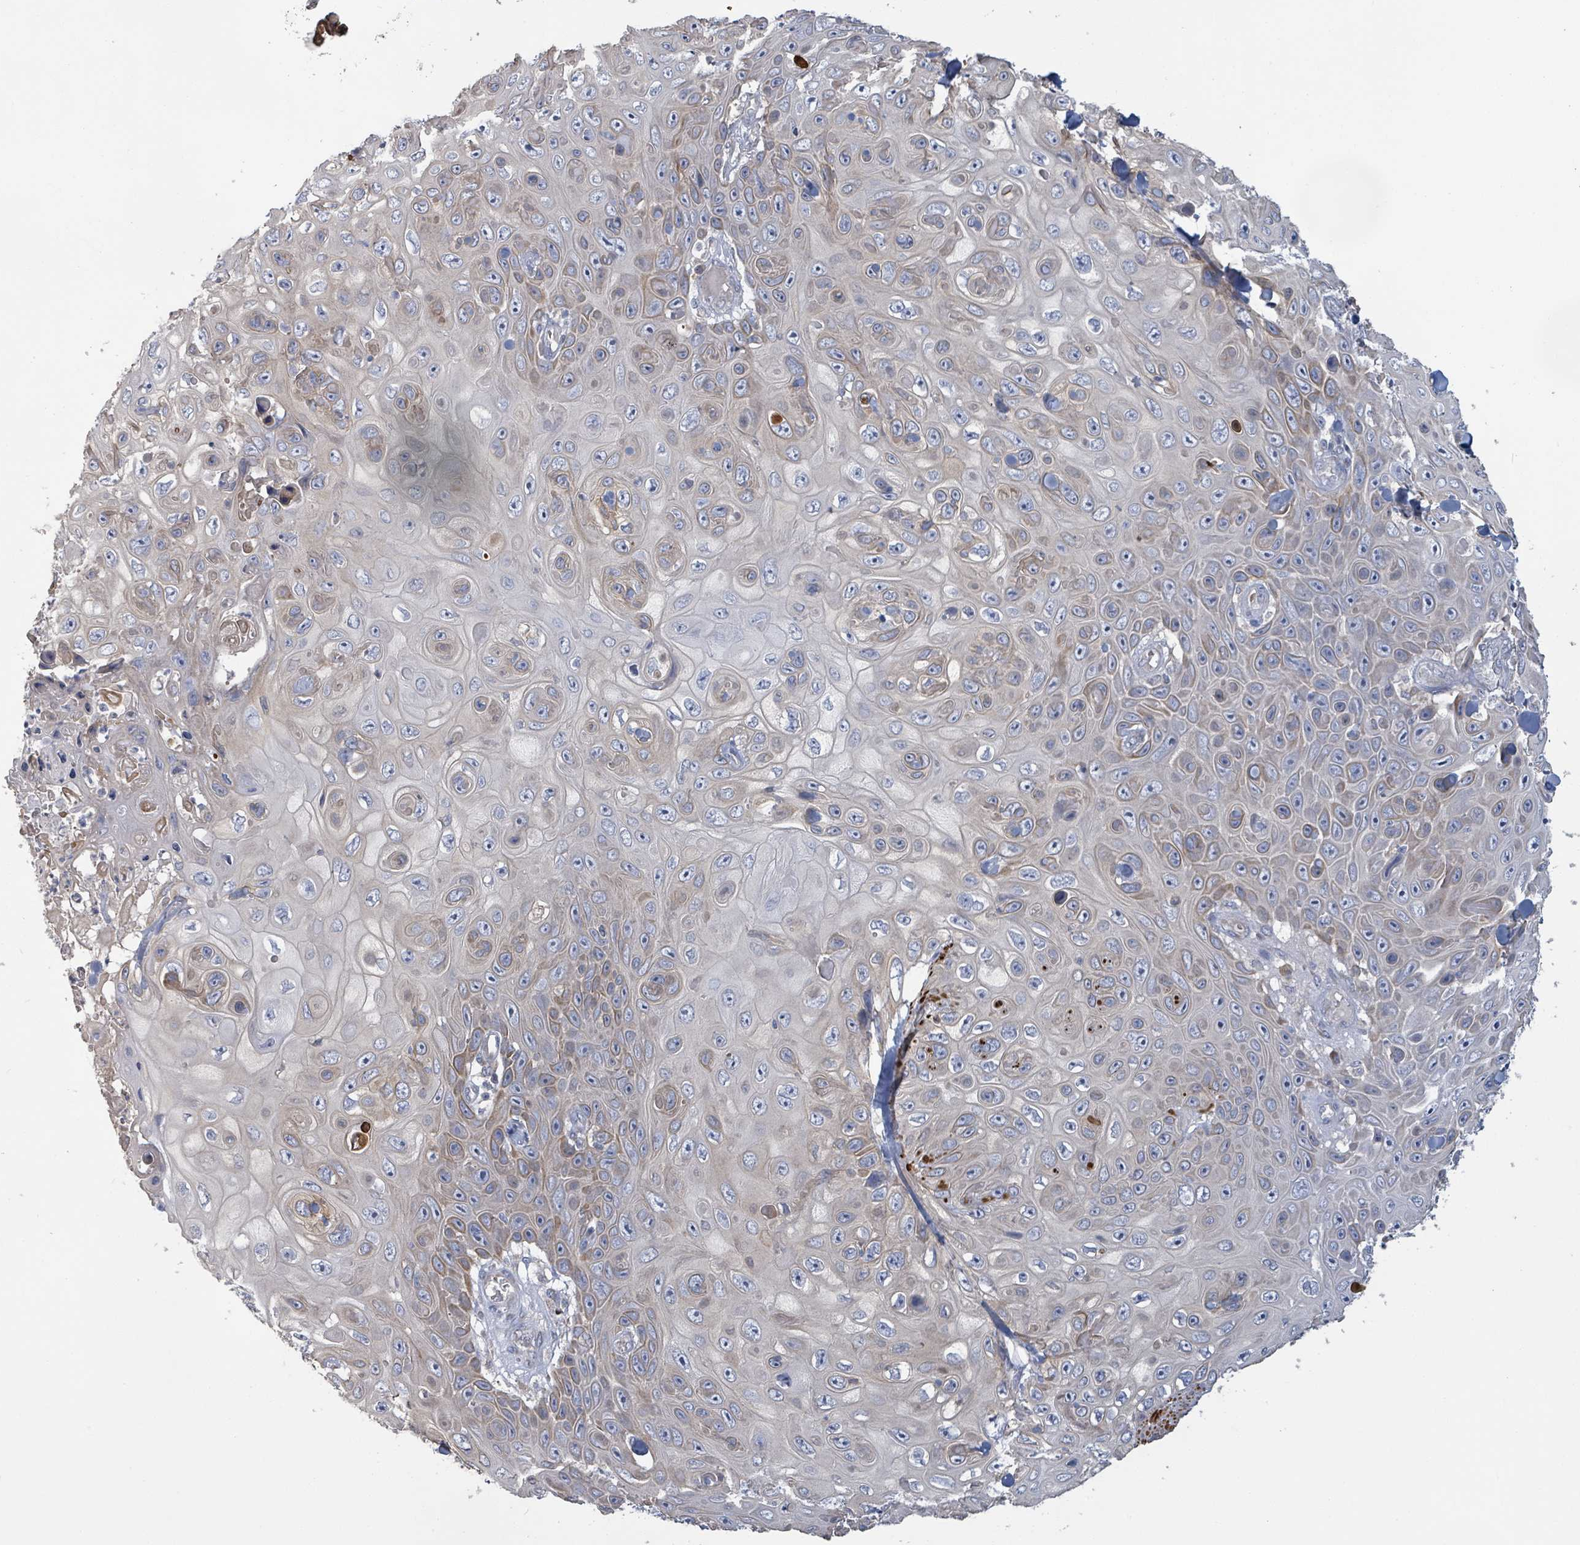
{"staining": {"intensity": "moderate", "quantity": "25%-75%", "location": "cytoplasmic/membranous"}, "tissue": "skin cancer", "cell_type": "Tumor cells", "image_type": "cancer", "snomed": [{"axis": "morphology", "description": "Squamous cell carcinoma, NOS"}, {"axis": "topography", "description": "Skin"}], "caption": "Protein positivity by immunohistochemistry (IHC) reveals moderate cytoplasmic/membranous positivity in approximately 25%-75% of tumor cells in skin squamous cell carcinoma.", "gene": "KCNS2", "patient": {"sex": "male", "age": 82}}